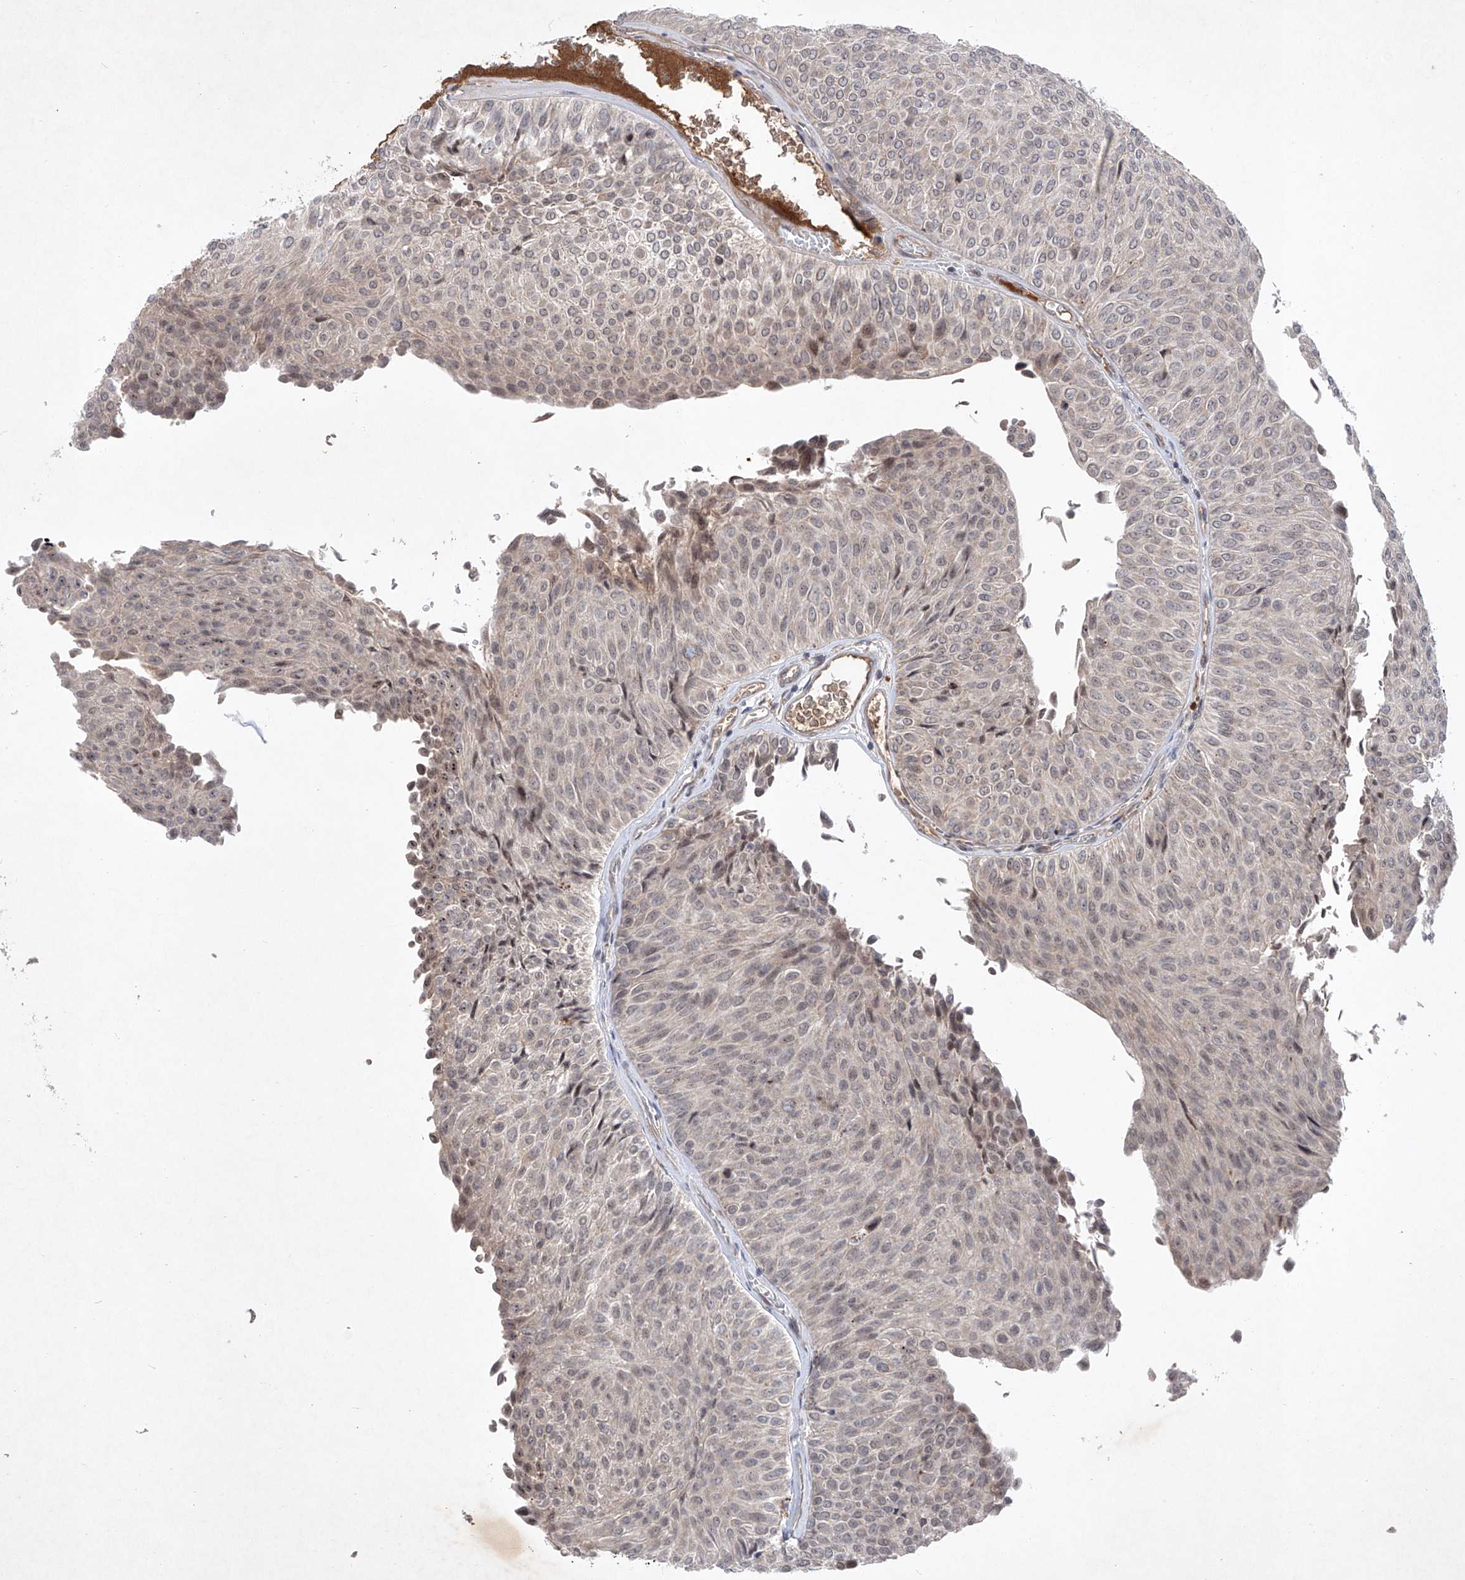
{"staining": {"intensity": "weak", "quantity": "<25%", "location": "nuclear"}, "tissue": "urothelial cancer", "cell_type": "Tumor cells", "image_type": "cancer", "snomed": [{"axis": "morphology", "description": "Urothelial carcinoma, Low grade"}, {"axis": "topography", "description": "Urinary bladder"}], "caption": "Low-grade urothelial carcinoma was stained to show a protein in brown. There is no significant expression in tumor cells.", "gene": "FAM135A", "patient": {"sex": "male", "age": 78}}